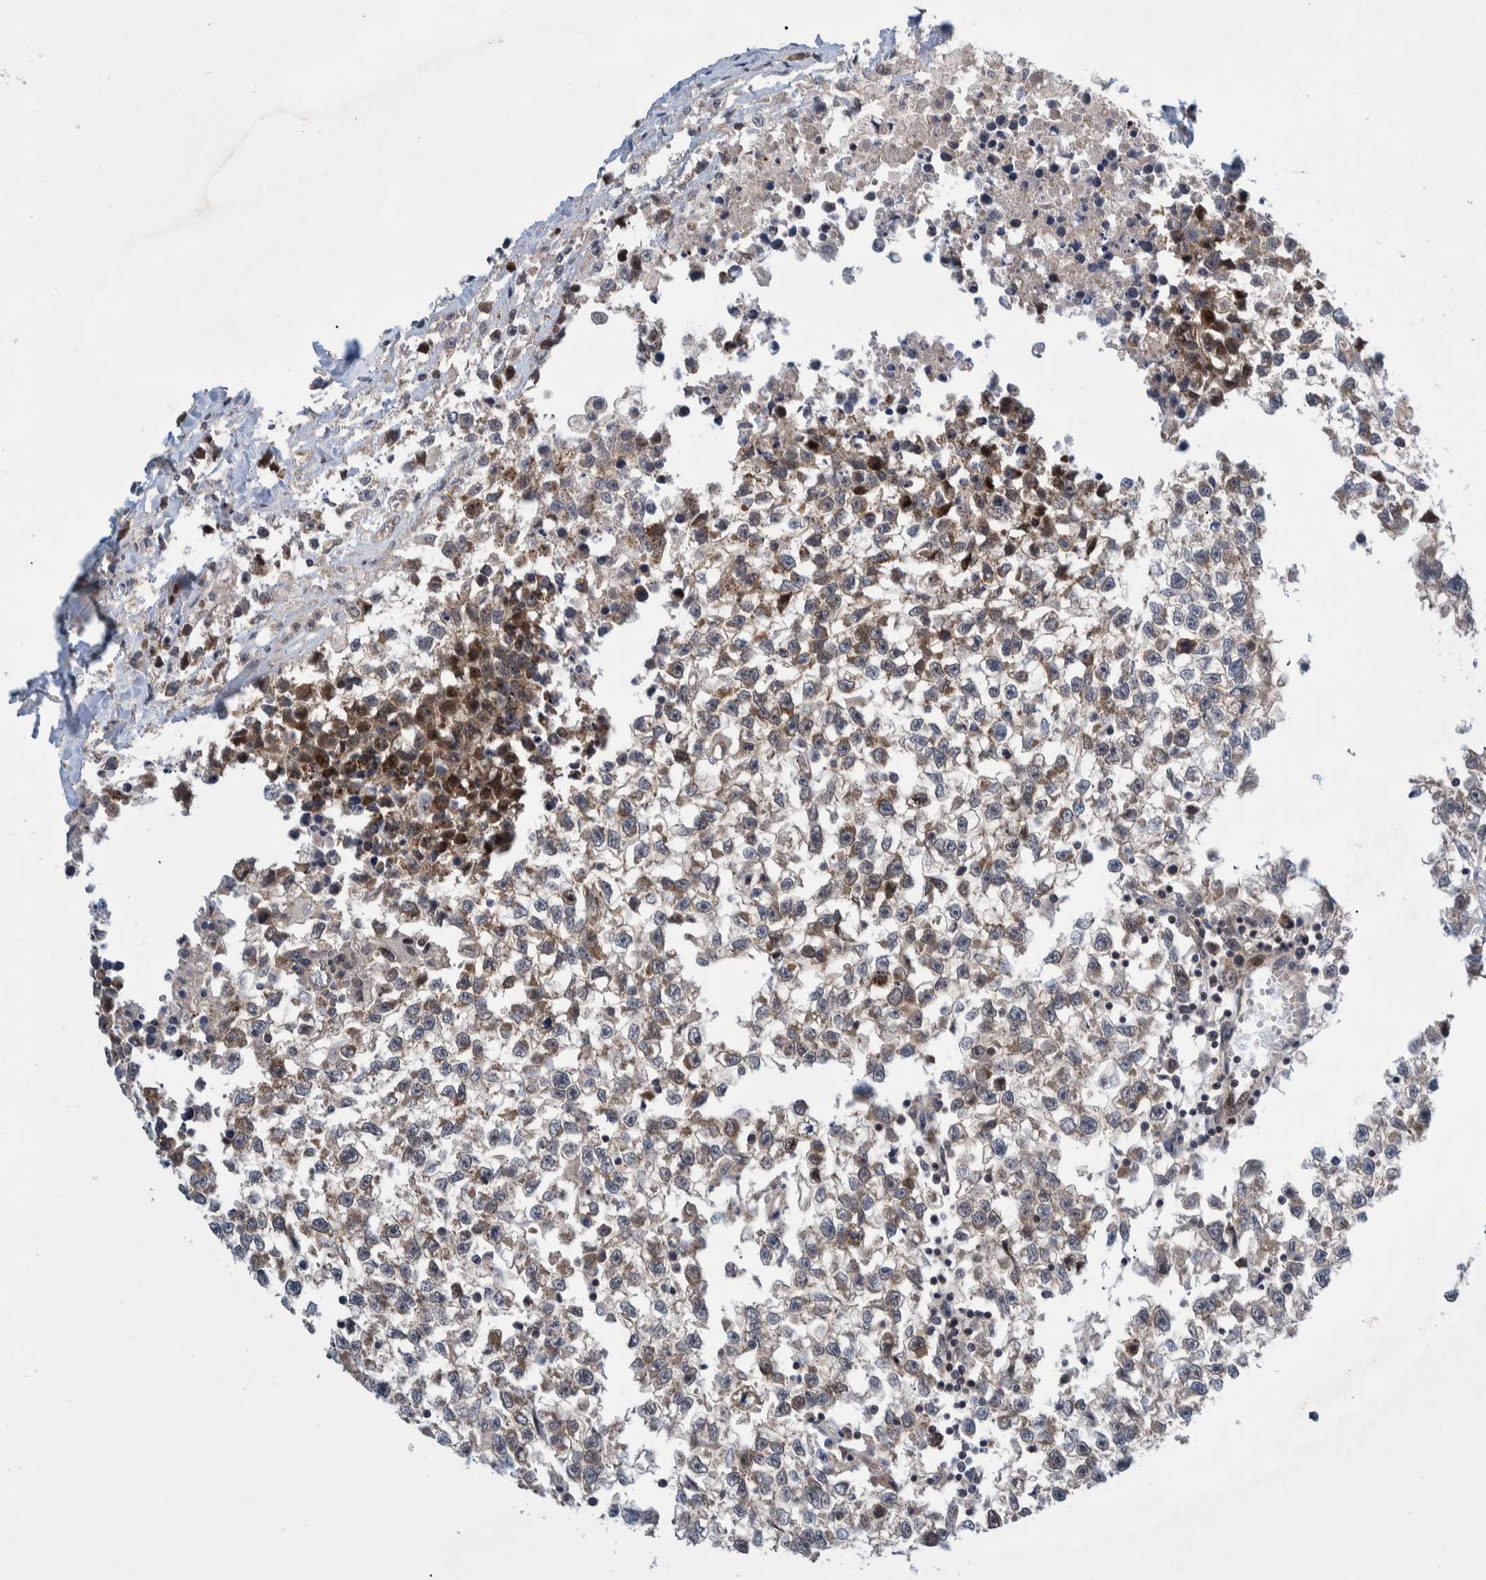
{"staining": {"intensity": "weak", "quantity": ">75%", "location": "cytoplasmic/membranous"}, "tissue": "testis cancer", "cell_type": "Tumor cells", "image_type": "cancer", "snomed": [{"axis": "morphology", "description": "Seminoma, NOS"}, {"axis": "morphology", "description": "Carcinoma, Embryonal, NOS"}, {"axis": "topography", "description": "Testis"}], "caption": "Immunohistochemical staining of human testis cancer demonstrates low levels of weak cytoplasmic/membranous protein staining in approximately >75% of tumor cells.", "gene": "GRPEL2", "patient": {"sex": "male", "age": 51}}